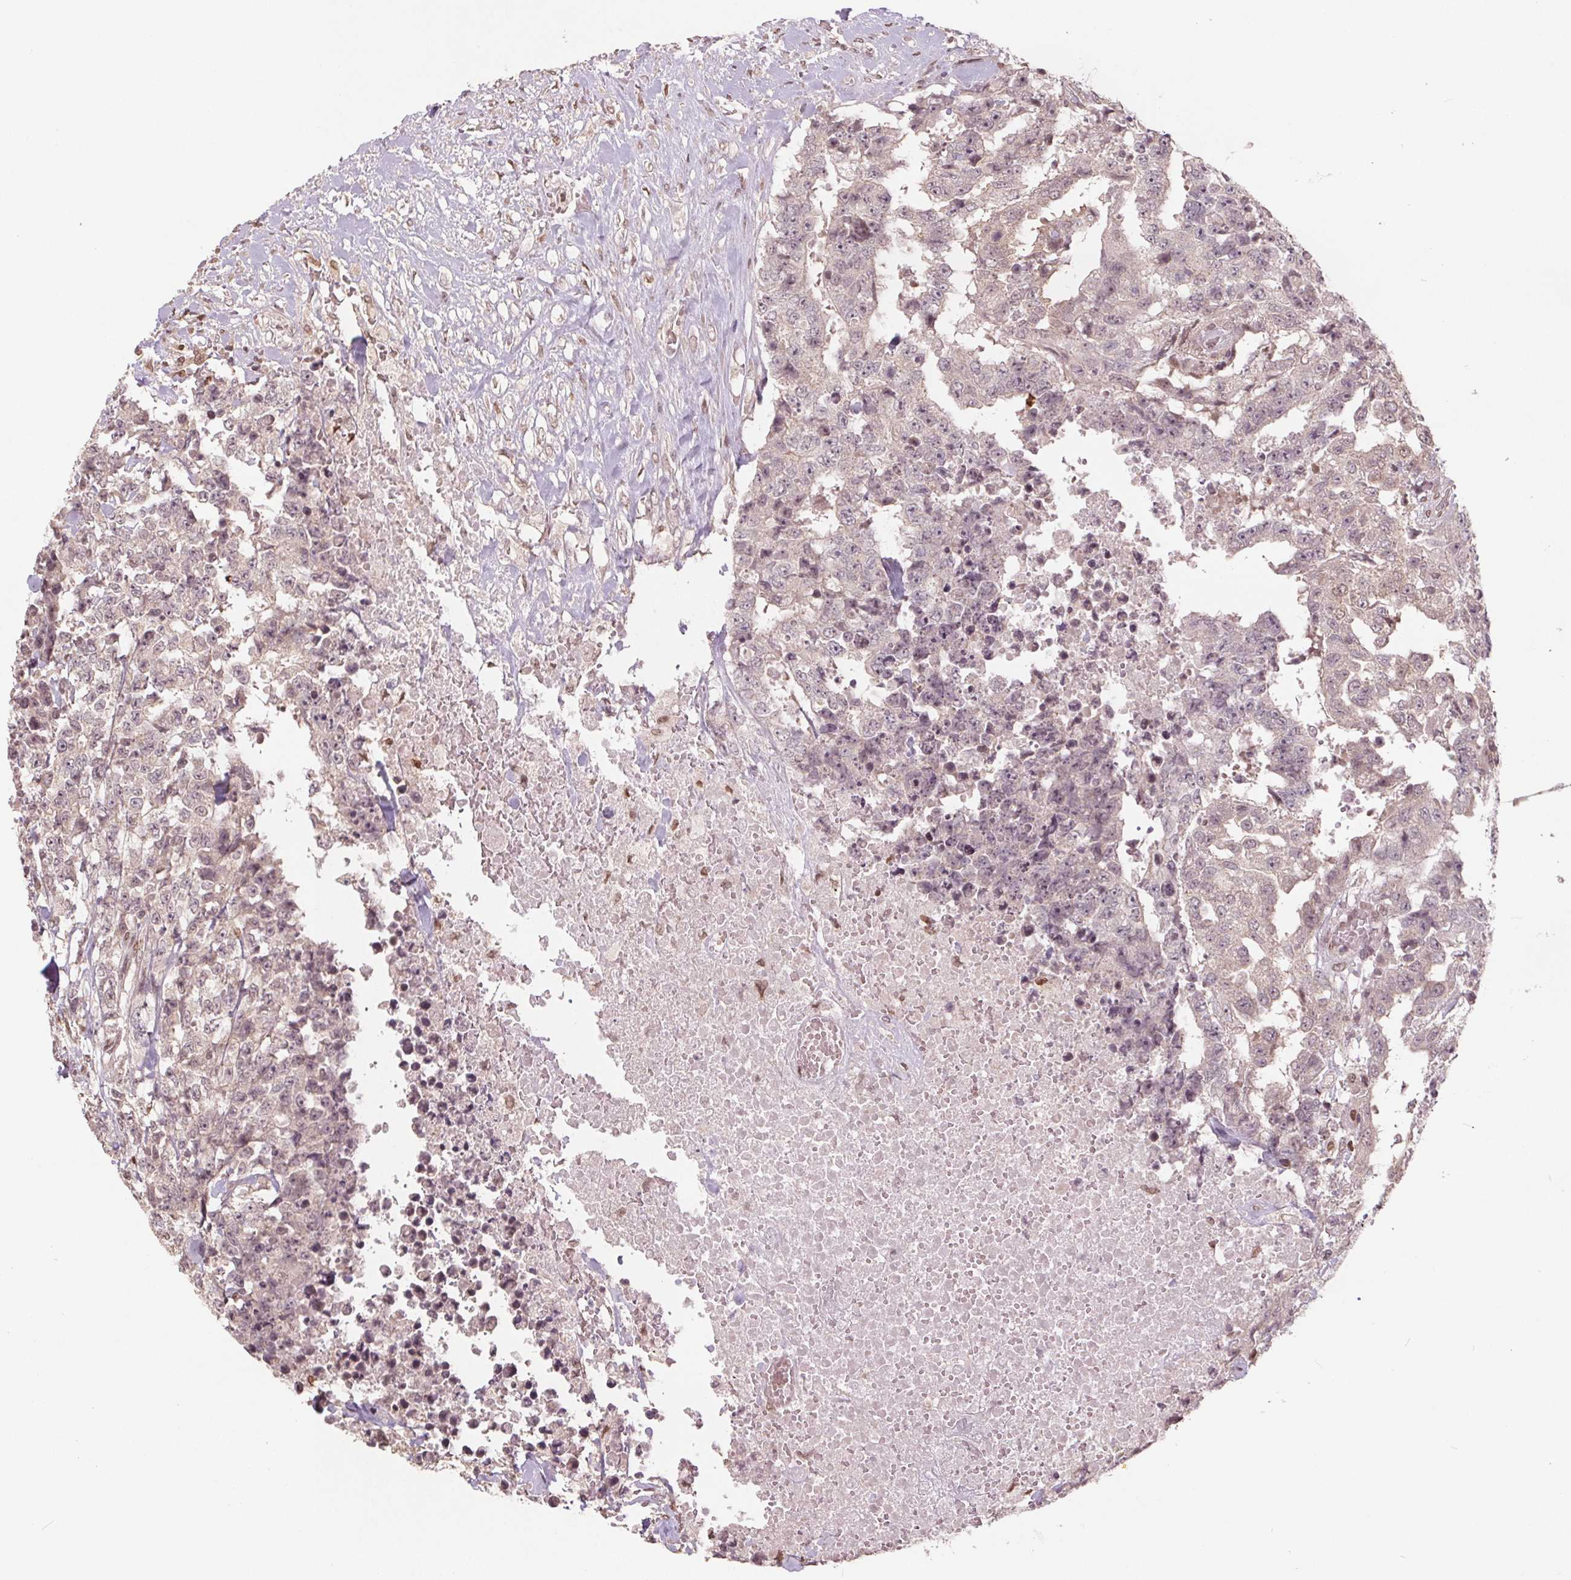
{"staining": {"intensity": "negative", "quantity": "none", "location": "none"}, "tissue": "testis cancer", "cell_type": "Tumor cells", "image_type": "cancer", "snomed": [{"axis": "morphology", "description": "Carcinoma, Embryonal, NOS"}, {"axis": "topography", "description": "Testis"}], "caption": "An image of embryonal carcinoma (testis) stained for a protein shows no brown staining in tumor cells. (Stains: DAB (3,3'-diaminobenzidine) IHC with hematoxylin counter stain, Microscopy: brightfield microscopy at high magnification).", "gene": "HIF1AN", "patient": {"sex": "male", "age": 24}}